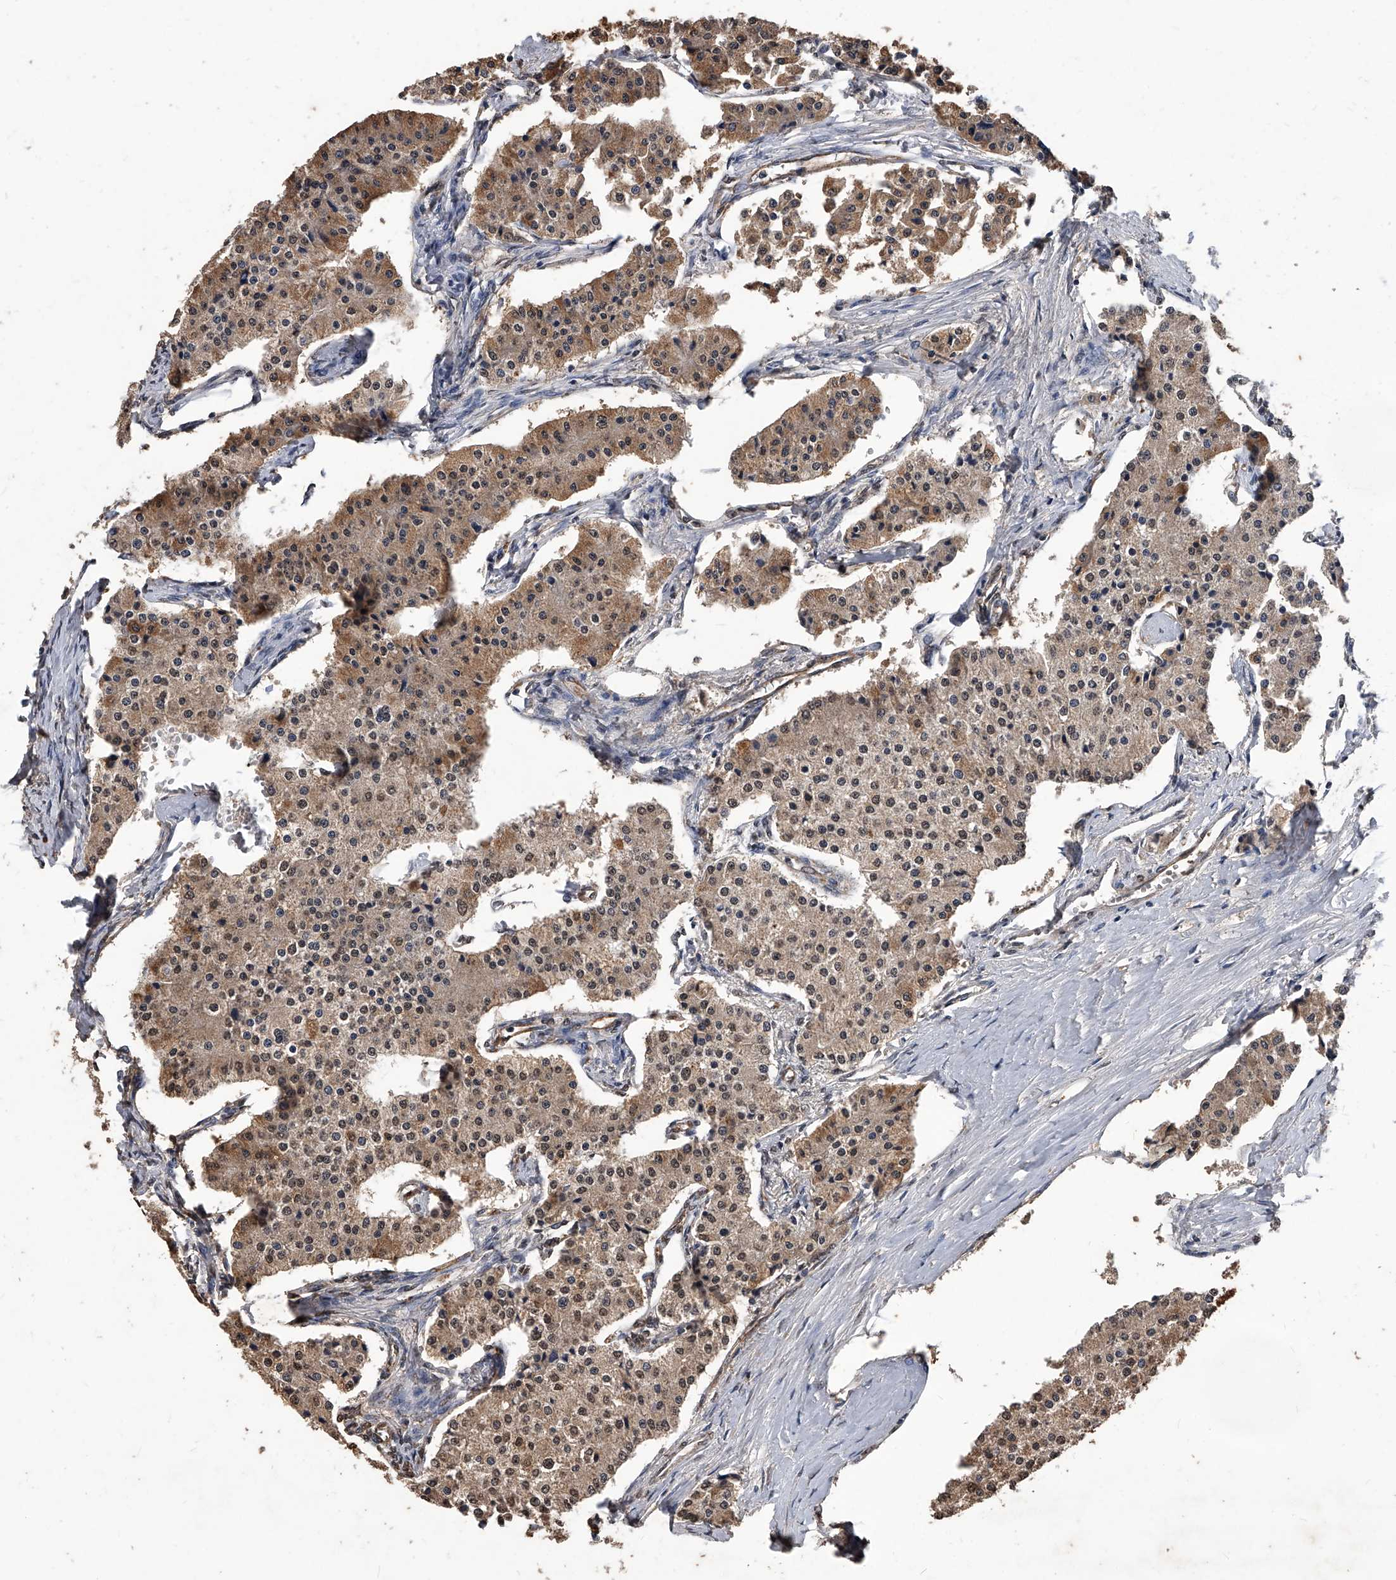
{"staining": {"intensity": "moderate", "quantity": ">75%", "location": "cytoplasmic/membranous,nuclear"}, "tissue": "carcinoid", "cell_type": "Tumor cells", "image_type": "cancer", "snomed": [{"axis": "morphology", "description": "Carcinoid, malignant, NOS"}, {"axis": "topography", "description": "Colon"}], "caption": "Tumor cells demonstrate moderate cytoplasmic/membranous and nuclear staining in approximately >75% of cells in carcinoid. (Brightfield microscopy of DAB IHC at high magnification).", "gene": "FBXL4", "patient": {"sex": "female", "age": 52}}